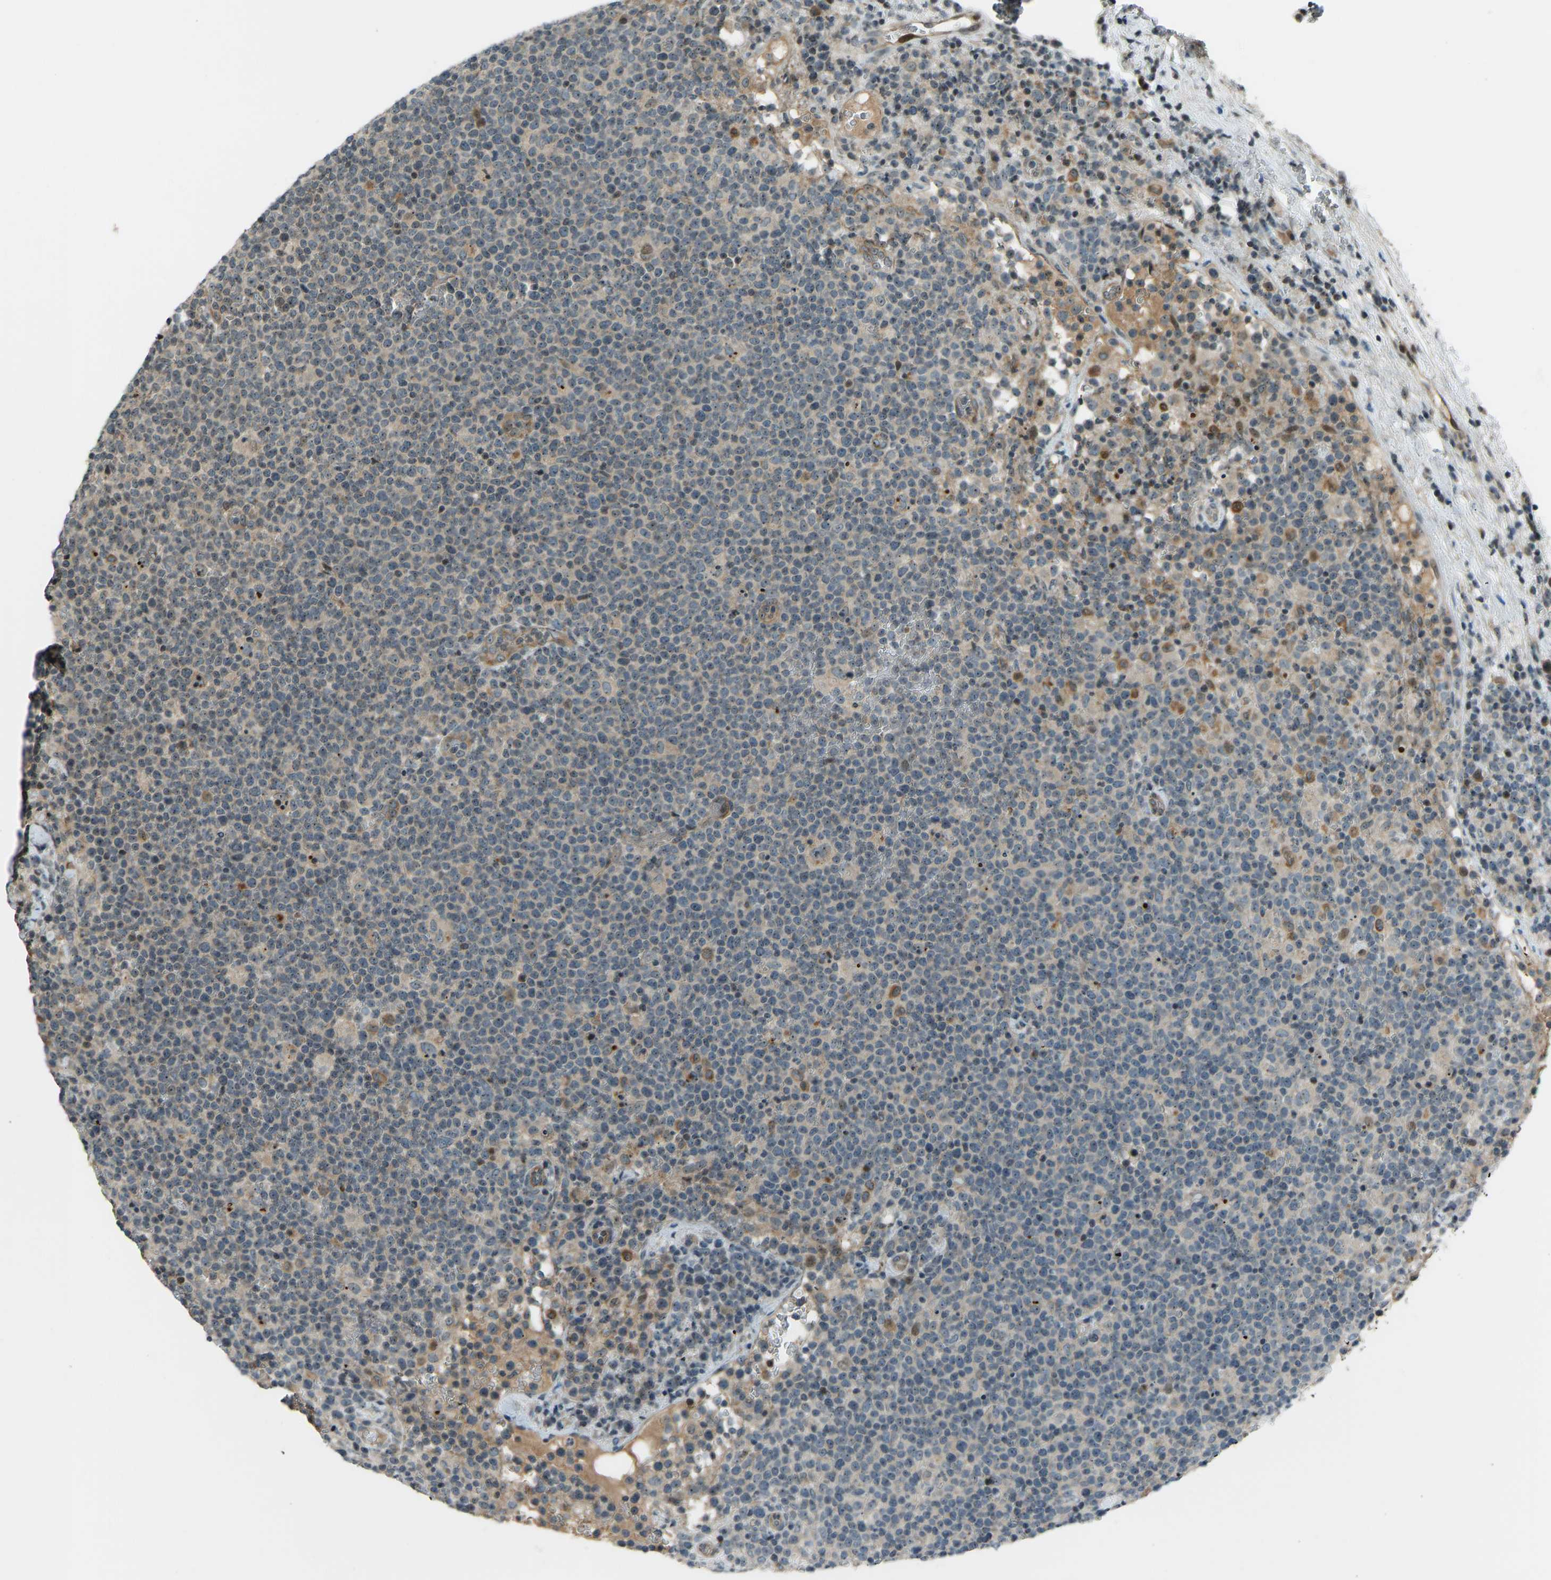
{"staining": {"intensity": "moderate", "quantity": "<25%", "location": "cytoplasmic/membranous"}, "tissue": "lymphoma", "cell_type": "Tumor cells", "image_type": "cancer", "snomed": [{"axis": "morphology", "description": "Malignant lymphoma, non-Hodgkin's type, High grade"}, {"axis": "topography", "description": "Lymph node"}], "caption": "Immunohistochemistry of lymphoma demonstrates low levels of moderate cytoplasmic/membranous staining in approximately <25% of tumor cells.", "gene": "SVOPL", "patient": {"sex": "male", "age": 61}}